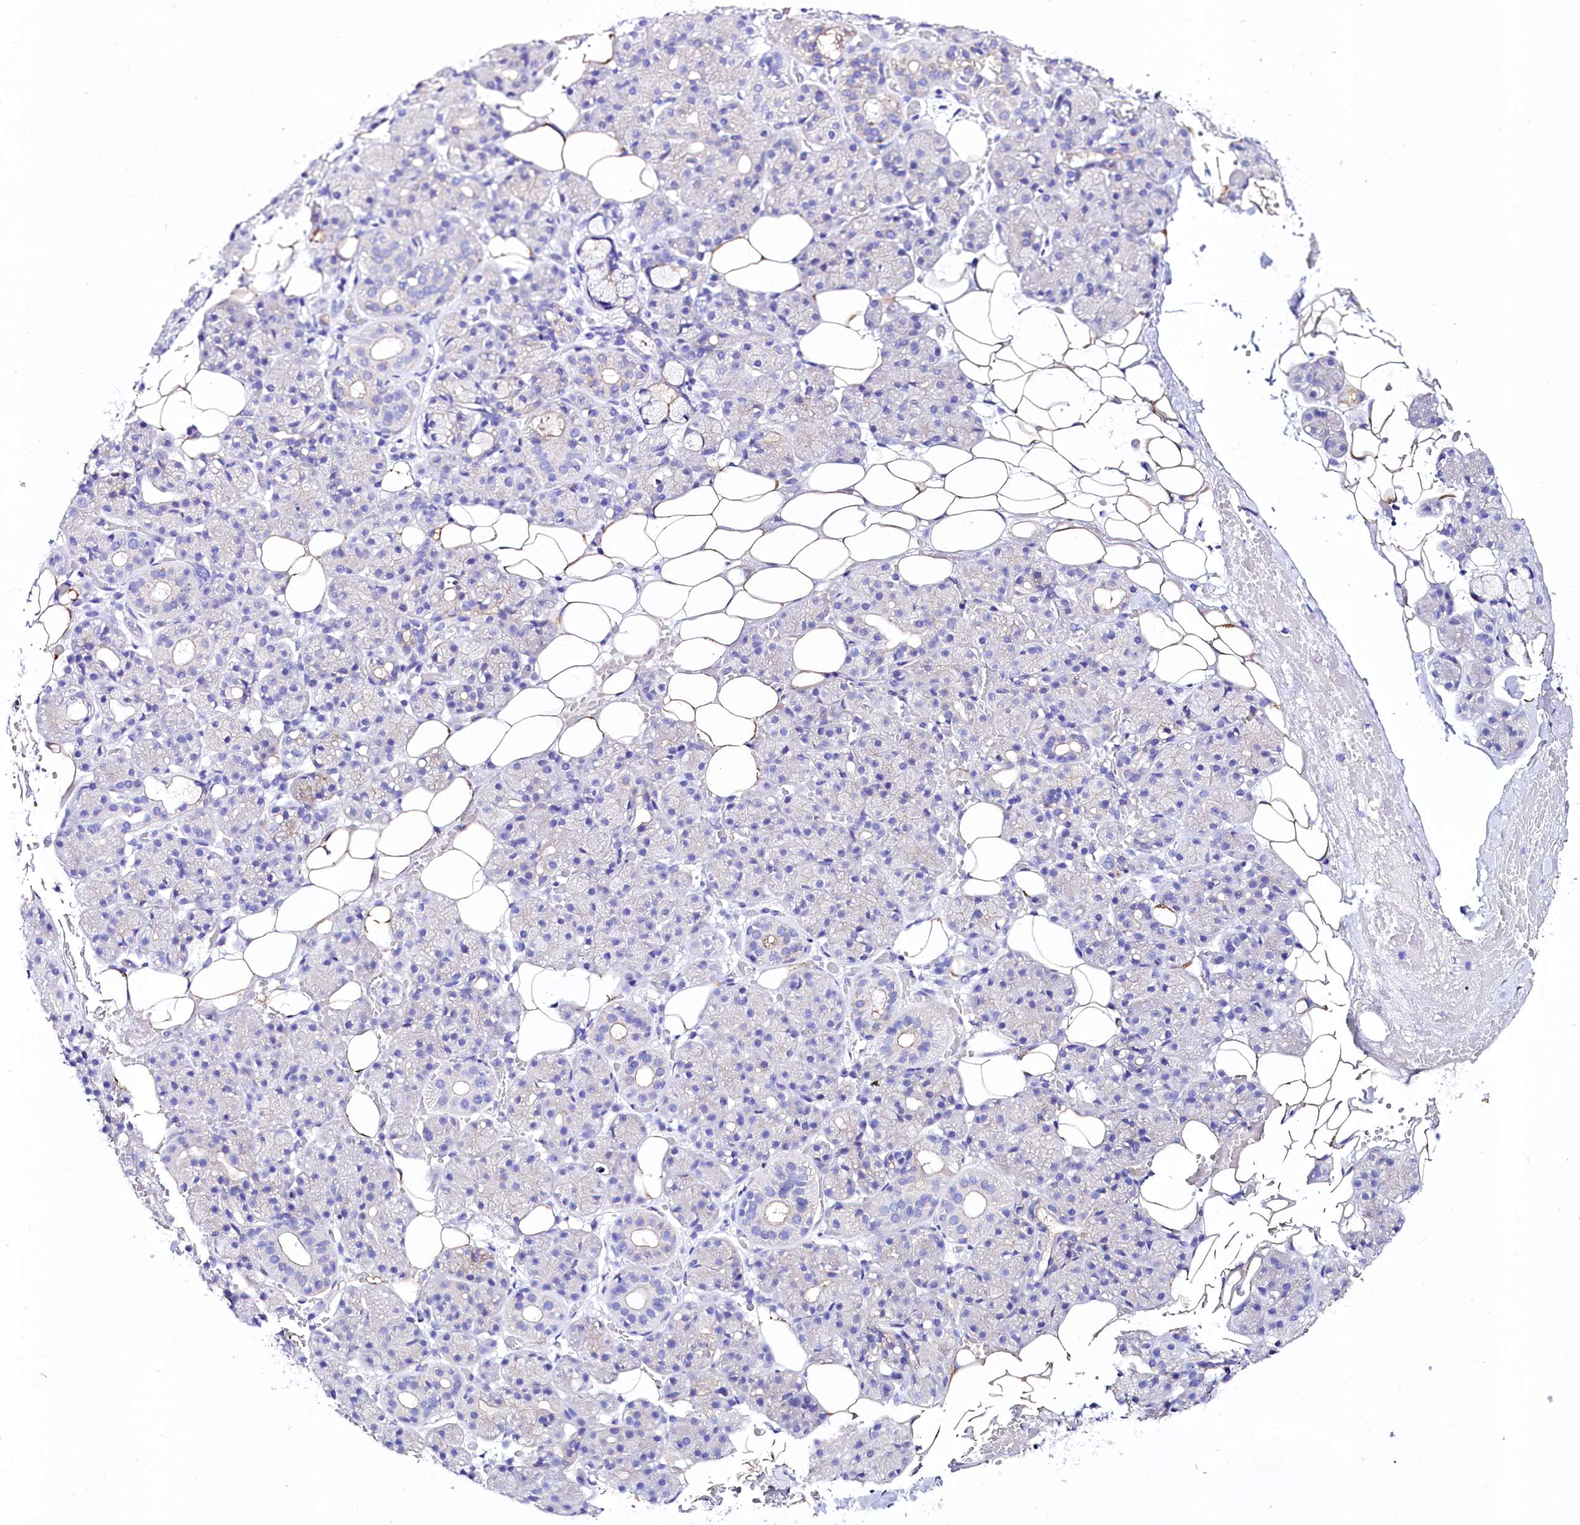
{"staining": {"intensity": "negative", "quantity": "none", "location": "none"}, "tissue": "salivary gland", "cell_type": "Glandular cells", "image_type": "normal", "snomed": [{"axis": "morphology", "description": "Normal tissue, NOS"}, {"axis": "topography", "description": "Salivary gland"}], "caption": "Image shows no significant protein expression in glandular cells of benign salivary gland.", "gene": "ABHD5", "patient": {"sex": "male", "age": 63}}